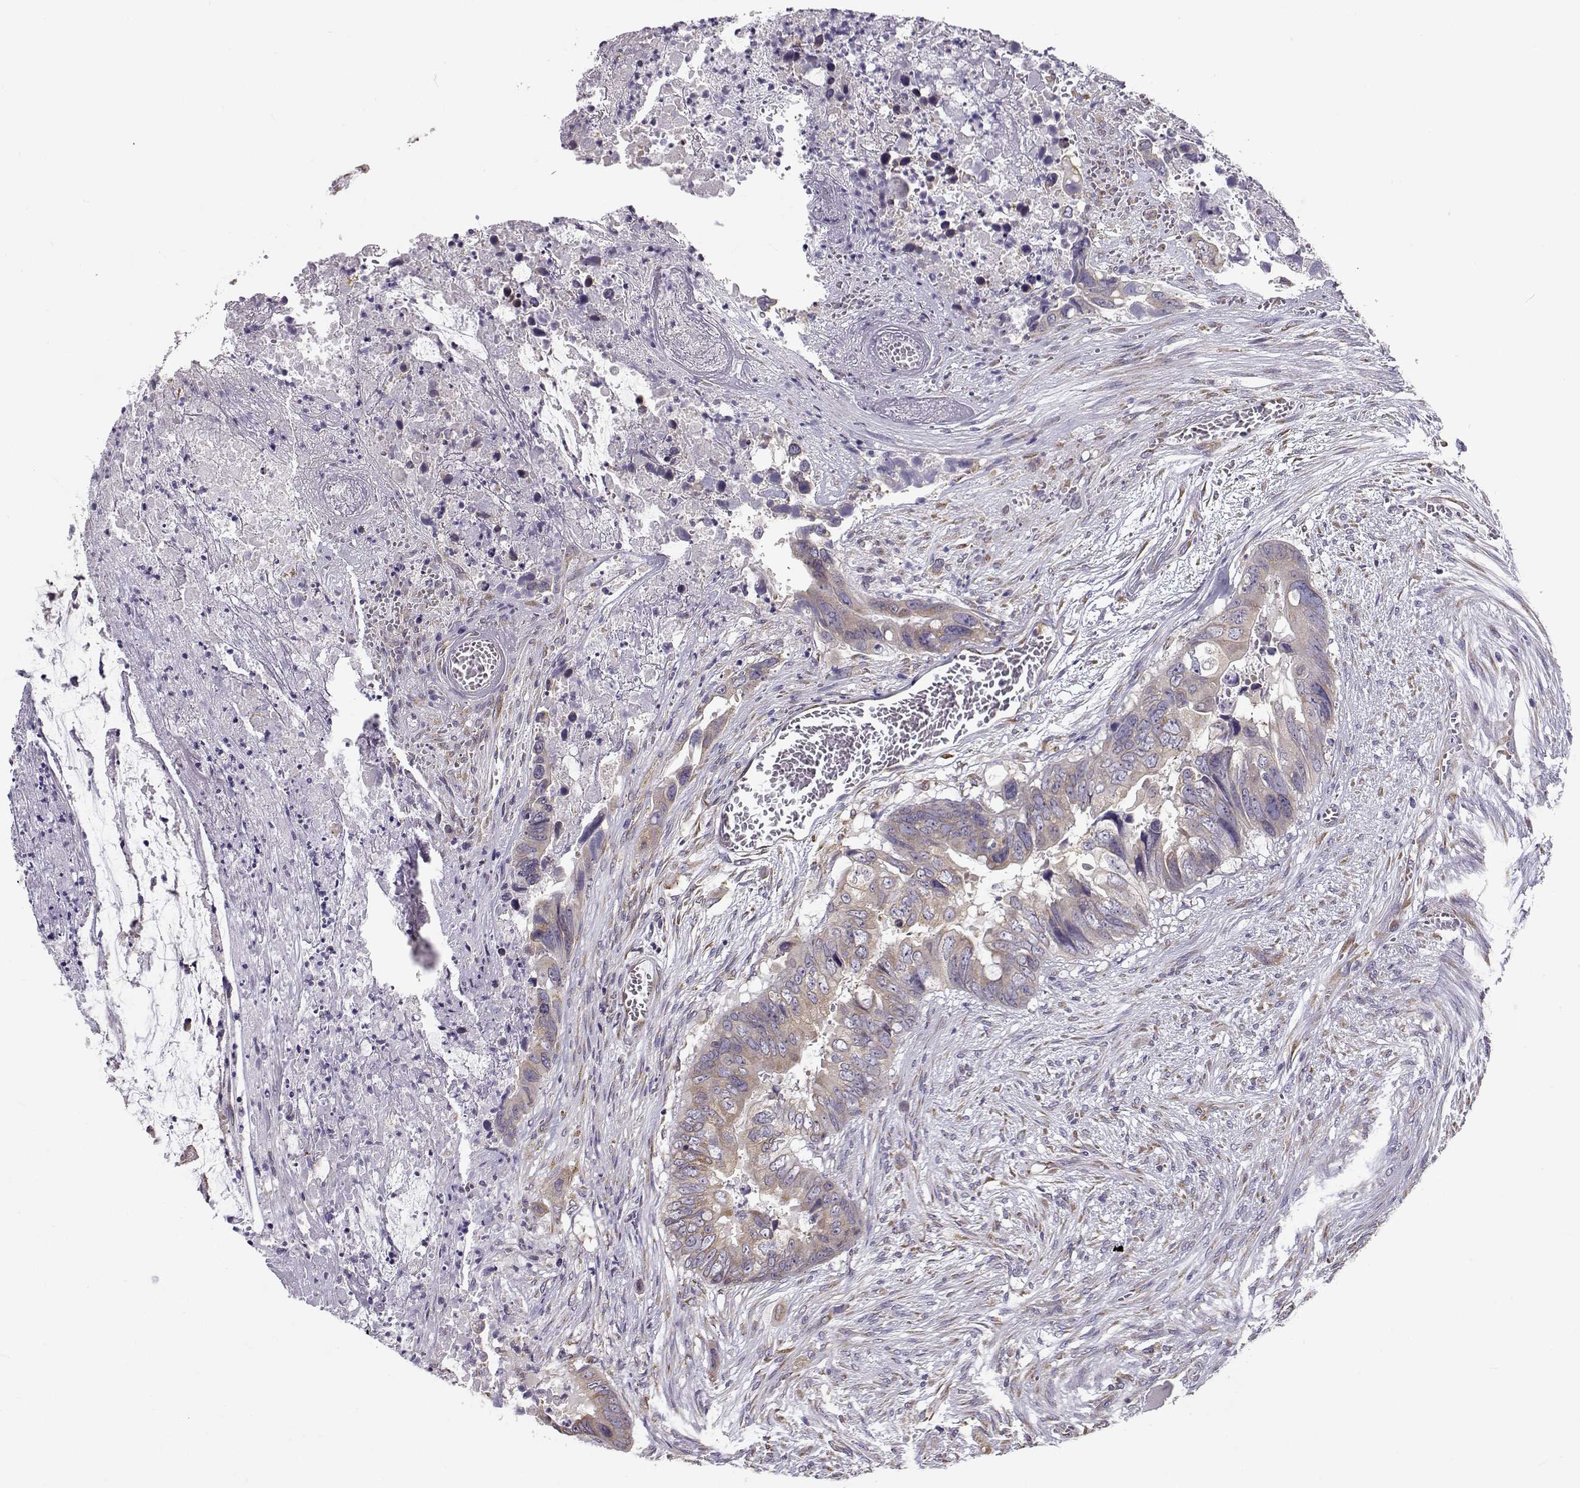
{"staining": {"intensity": "weak", "quantity": ">75%", "location": "cytoplasmic/membranous"}, "tissue": "colorectal cancer", "cell_type": "Tumor cells", "image_type": "cancer", "snomed": [{"axis": "morphology", "description": "Adenocarcinoma, NOS"}, {"axis": "topography", "description": "Rectum"}], "caption": "Immunohistochemical staining of colorectal adenocarcinoma exhibits low levels of weak cytoplasmic/membranous positivity in about >75% of tumor cells. The staining was performed using DAB (3,3'-diaminobenzidine), with brown indicating positive protein expression. Nuclei are stained blue with hematoxylin.", "gene": "BEND6", "patient": {"sex": "male", "age": 63}}